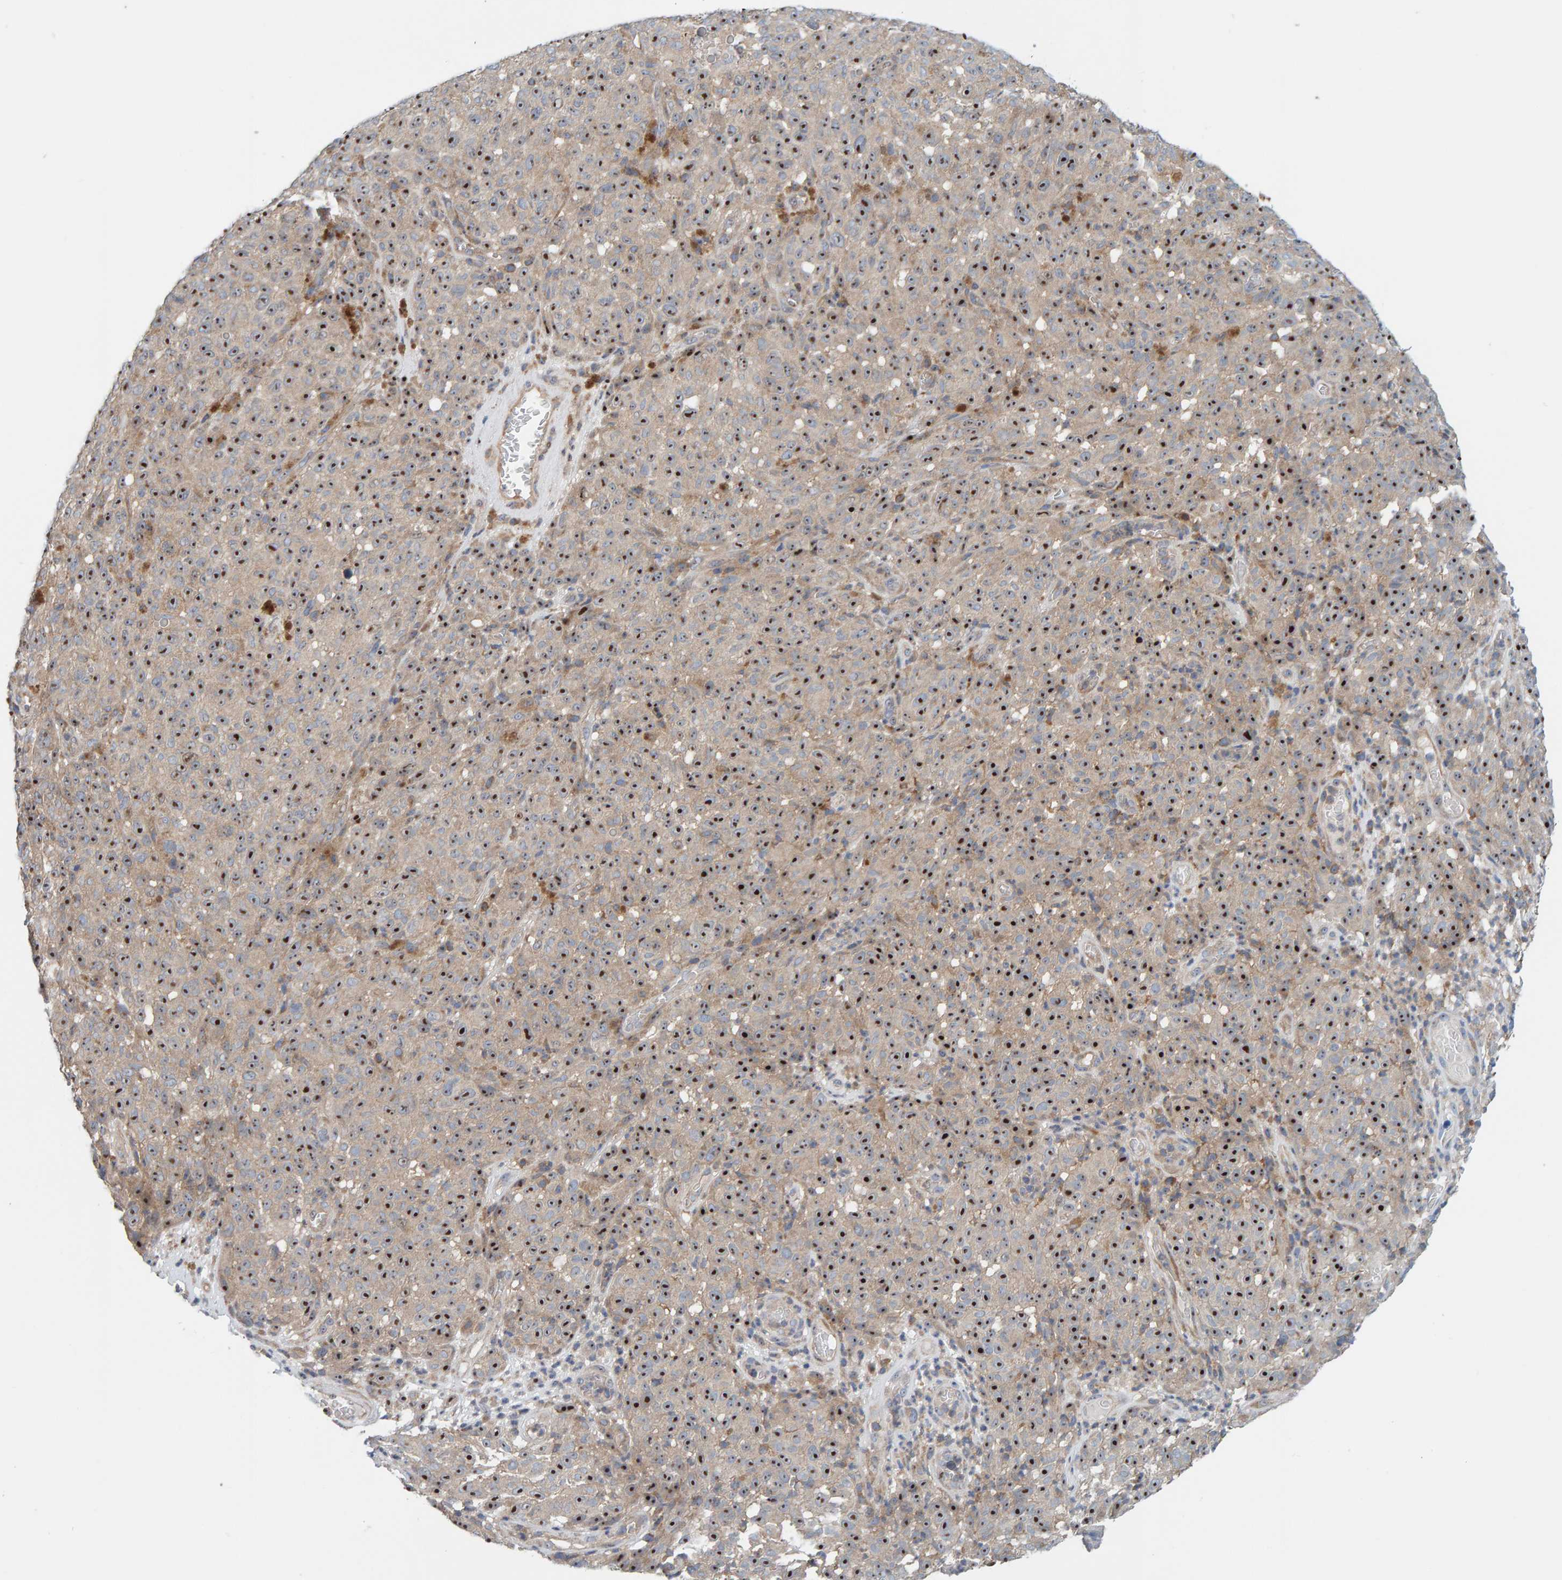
{"staining": {"intensity": "strong", "quantity": ">75%", "location": "nuclear"}, "tissue": "melanoma", "cell_type": "Tumor cells", "image_type": "cancer", "snomed": [{"axis": "morphology", "description": "Malignant melanoma, NOS"}, {"axis": "topography", "description": "Skin"}], "caption": "This is a micrograph of immunohistochemistry staining of malignant melanoma, which shows strong positivity in the nuclear of tumor cells.", "gene": "CCM2", "patient": {"sex": "female", "age": 82}}